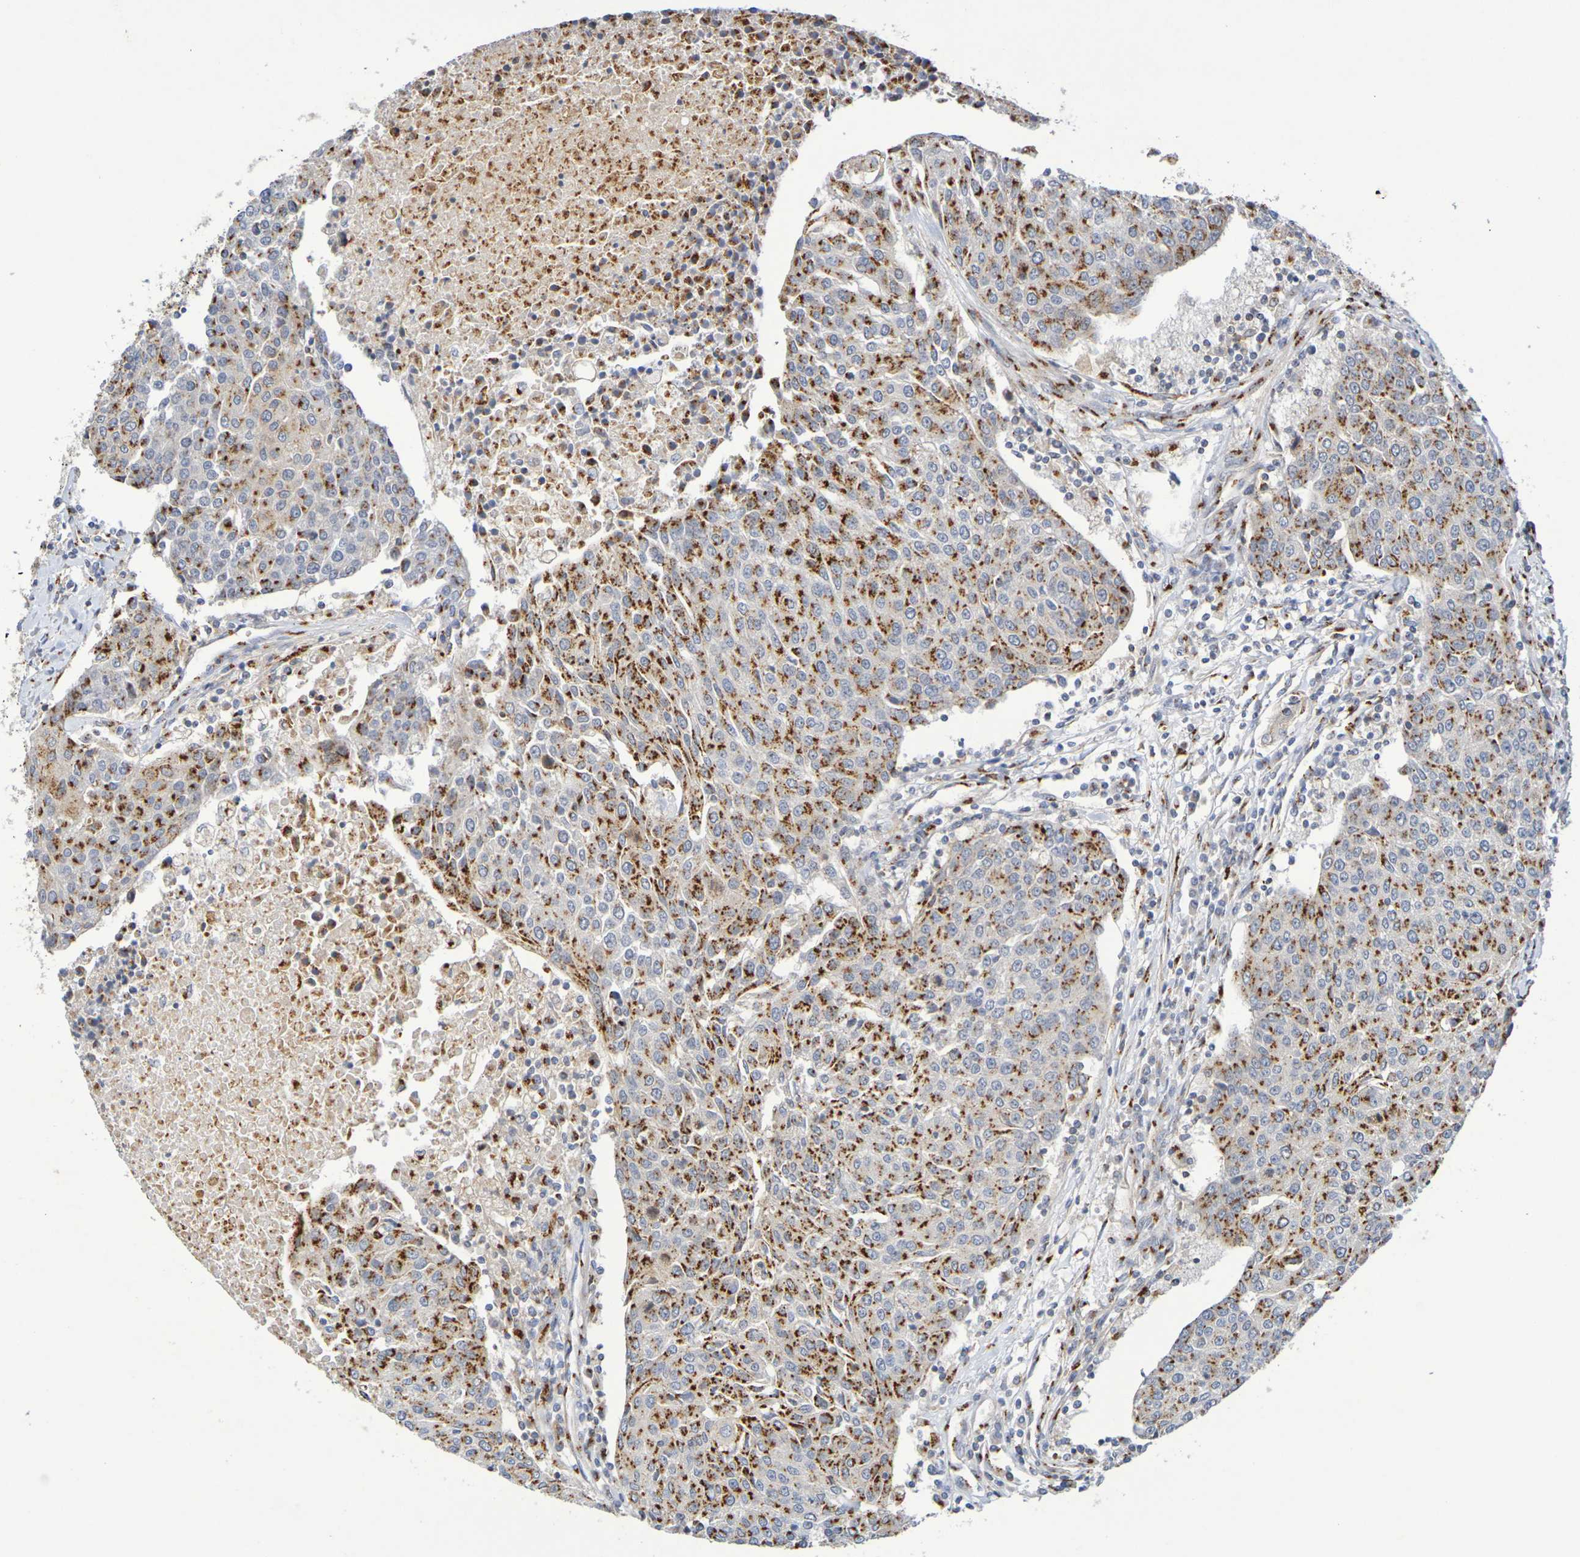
{"staining": {"intensity": "strong", "quantity": "25%-75%", "location": "cytoplasmic/membranous"}, "tissue": "urothelial cancer", "cell_type": "Tumor cells", "image_type": "cancer", "snomed": [{"axis": "morphology", "description": "Urothelial carcinoma, High grade"}, {"axis": "topography", "description": "Urinary bladder"}], "caption": "High-power microscopy captured an immunohistochemistry (IHC) micrograph of urothelial cancer, revealing strong cytoplasmic/membranous positivity in approximately 25%-75% of tumor cells.", "gene": "DCP2", "patient": {"sex": "female", "age": 85}}